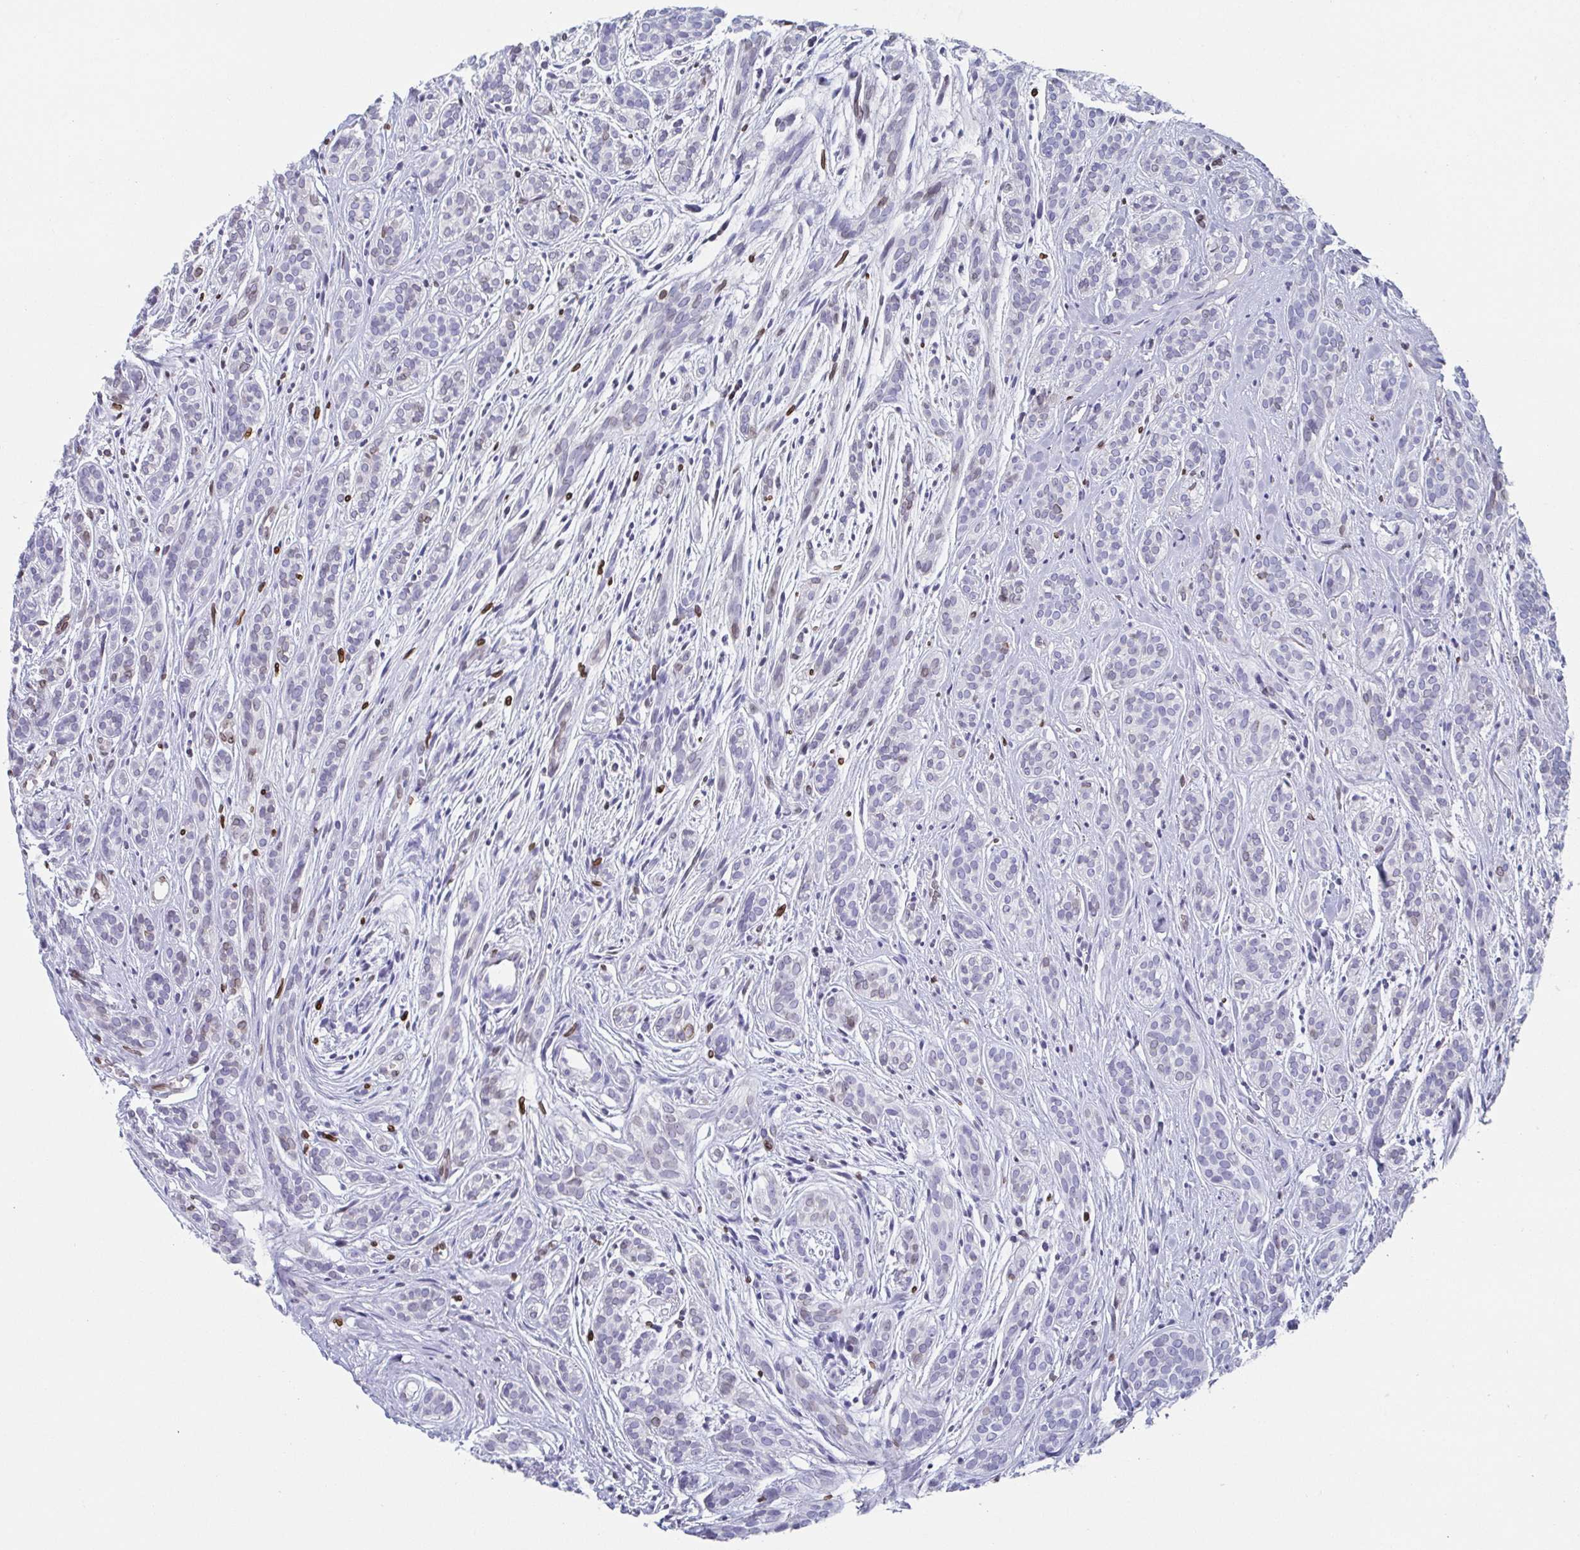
{"staining": {"intensity": "negative", "quantity": "none", "location": "none"}, "tissue": "head and neck cancer", "cell_type": "Tumor cells", "image_type": "cancer", "snomed": [{"axis": "morphology", "description": "Adenocarcinoma, NOS"}, {"axis": "topography", "description": "Head-Neck"}], "caption": "This is an immunohistochemistry micrograph of human head and neck cancer (adenocarcinoma). There is no positivity in tumor cells.", "gene": "BTBD7", "patient": {"sex": "female", "age": 57}}